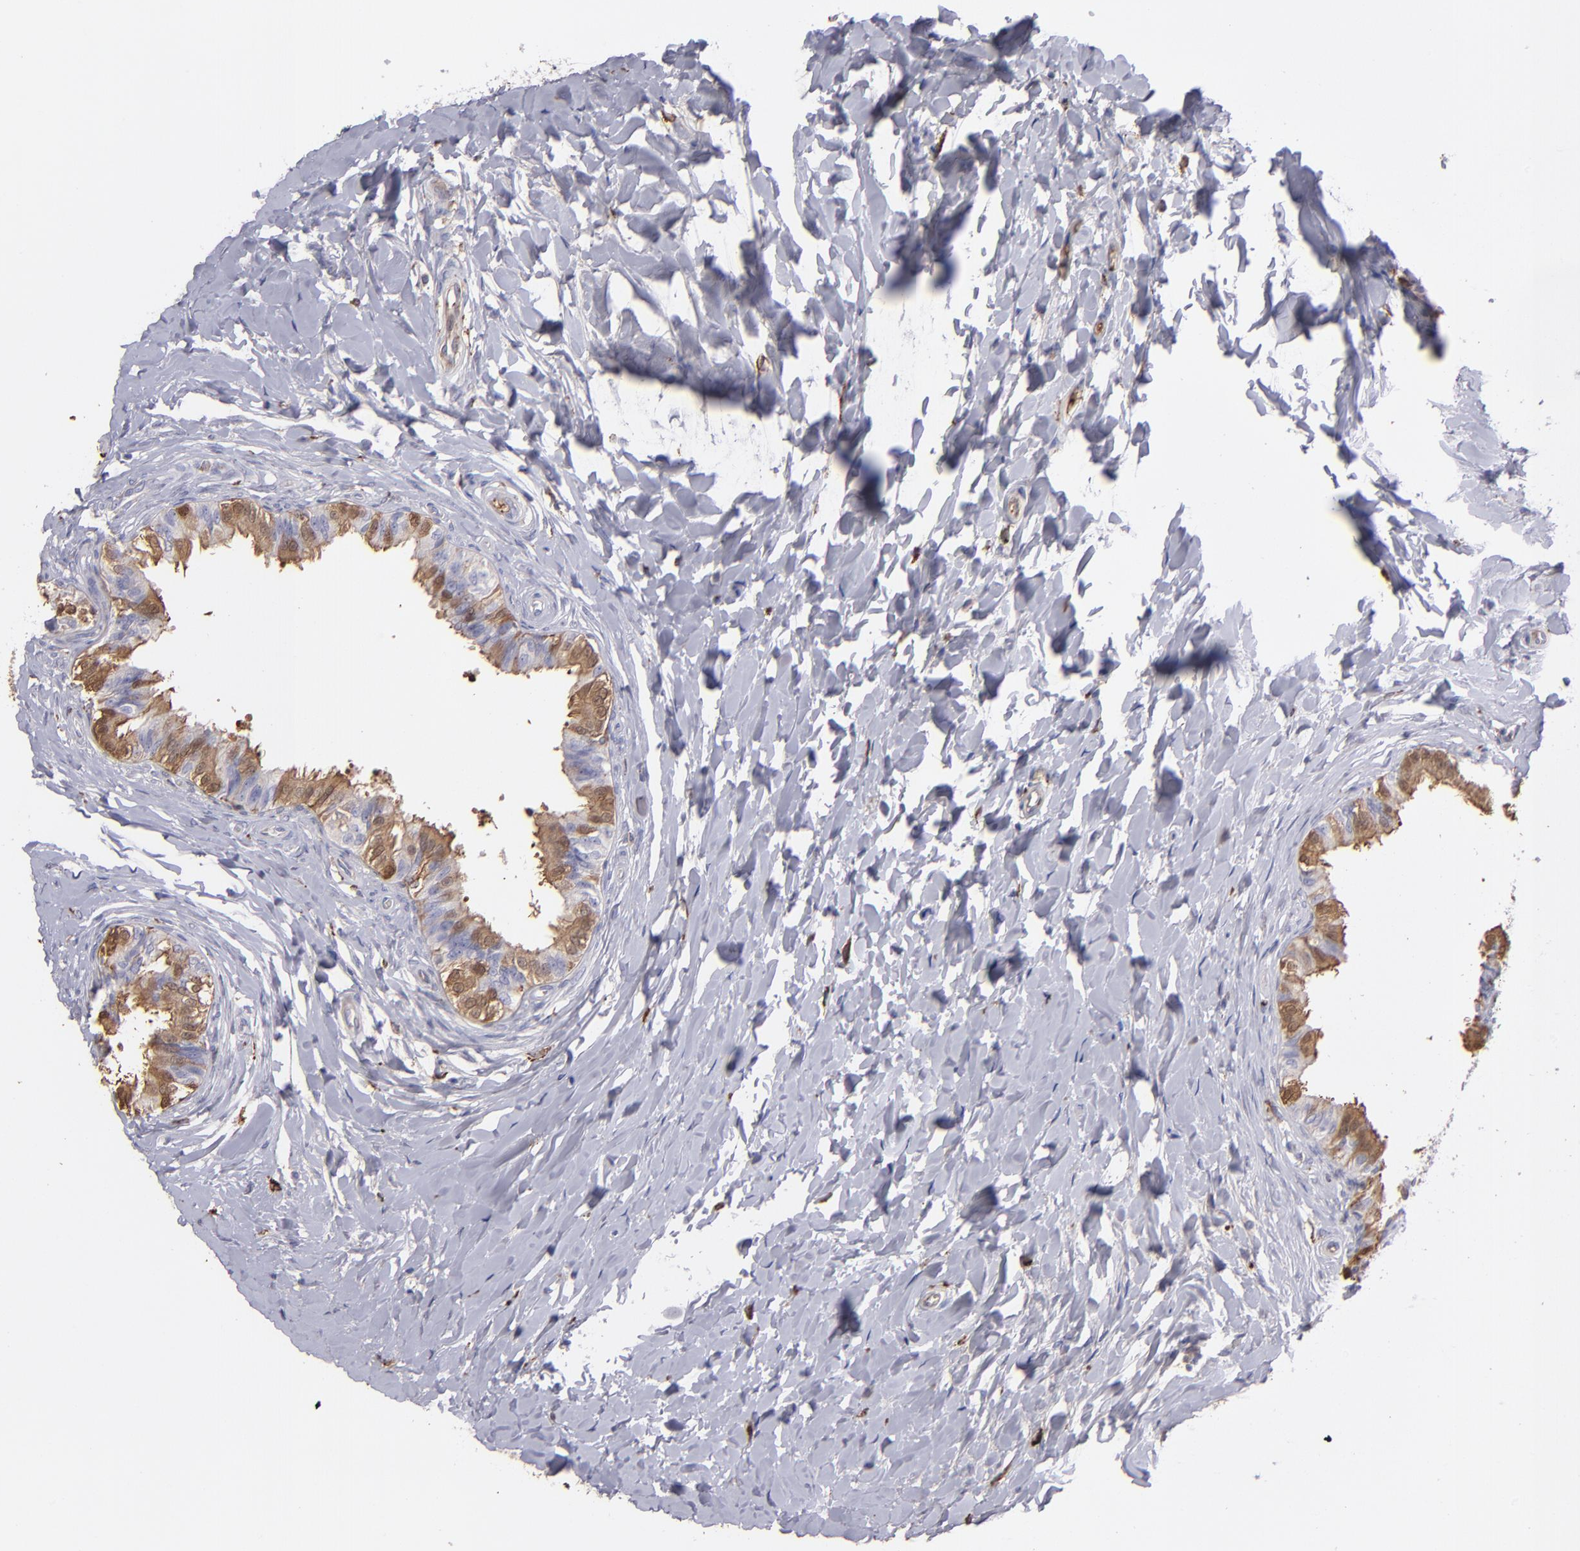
{"staining": {"intensity": "moderate", "quantity": "<25%", "location": "cytoplasmic/membranous"}, "tissue": "epididymis", "cell_type": "Glandular cells", "image_type": "normal", "snomed": [{"axis": "morphology", "description": "Normal tissue, NOS"}, {"axis": "topography", "description": "Soft tissue"}, {"axis": "topography", "description": "Epididymis"}], "caption": "Immunohistochemistry histopathology image of normal human epididymis stained for a protein (brown), which exhibits low levels of moderate cytoplasmic/membranous expression in about <25% of glandular cells.", "gene": "C1QA", "patient": {"sex": "male", "age": 26}}